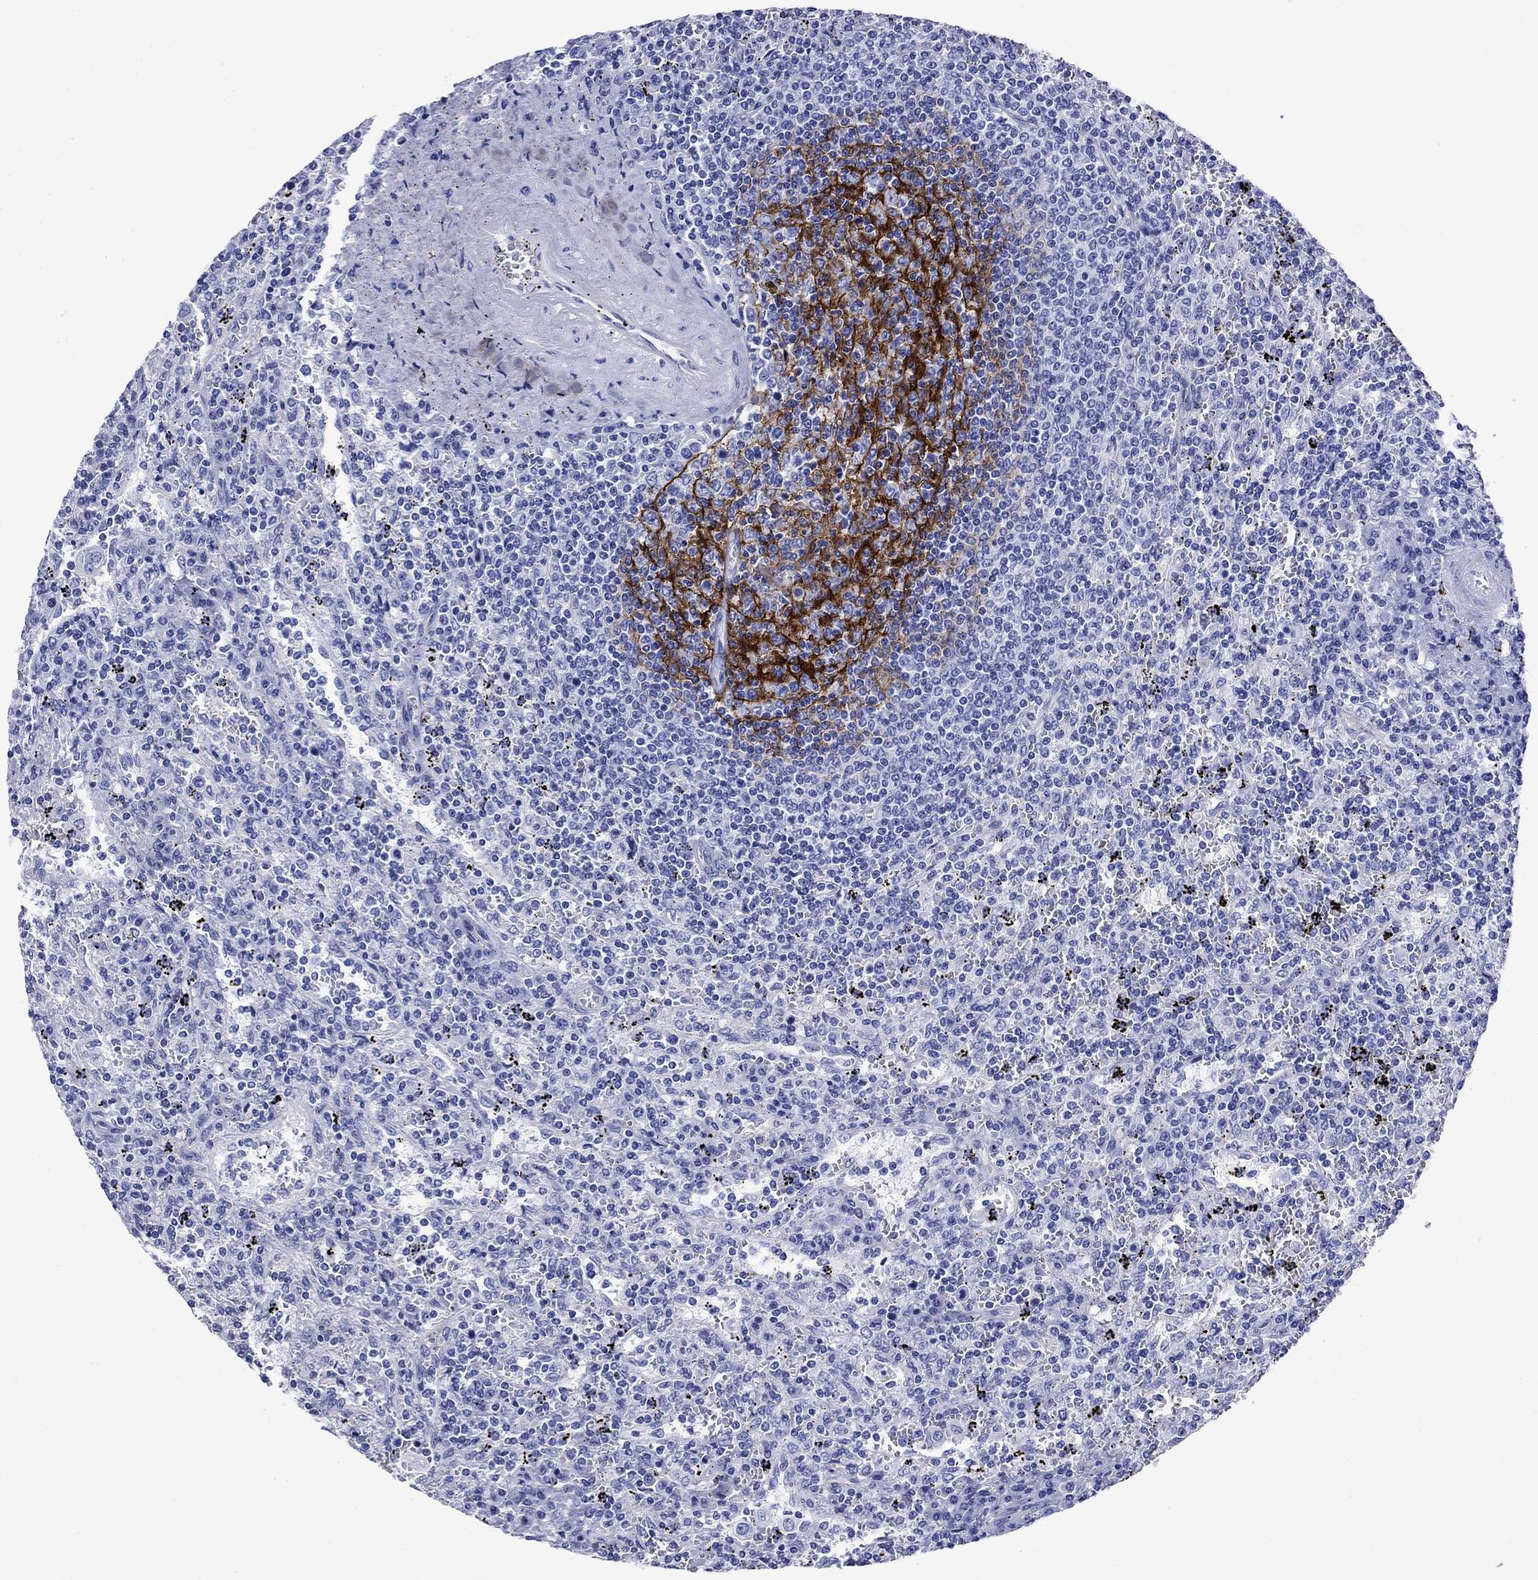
{"staining": {"intensity": "negative", "quantity": "none", "location": "none"}, "tissue": "lymphoma", "cell_type": "Tumor cells", "image_type": "cancer", "snomed": [{"axis": "morphology", "description": "Malignant lymphoma, non-Hodgkin's type, Low grade"}, {"axis": "topography", "description": "Spleen"}], "caption": "Immunohistochemical staining of human malignant lymphoma, non-Hodgkin's type (low-grade) shows no significant expression in tumor cells.", "gene": "SLC1A2", "patient": {"sex": "male", "age": 62}}